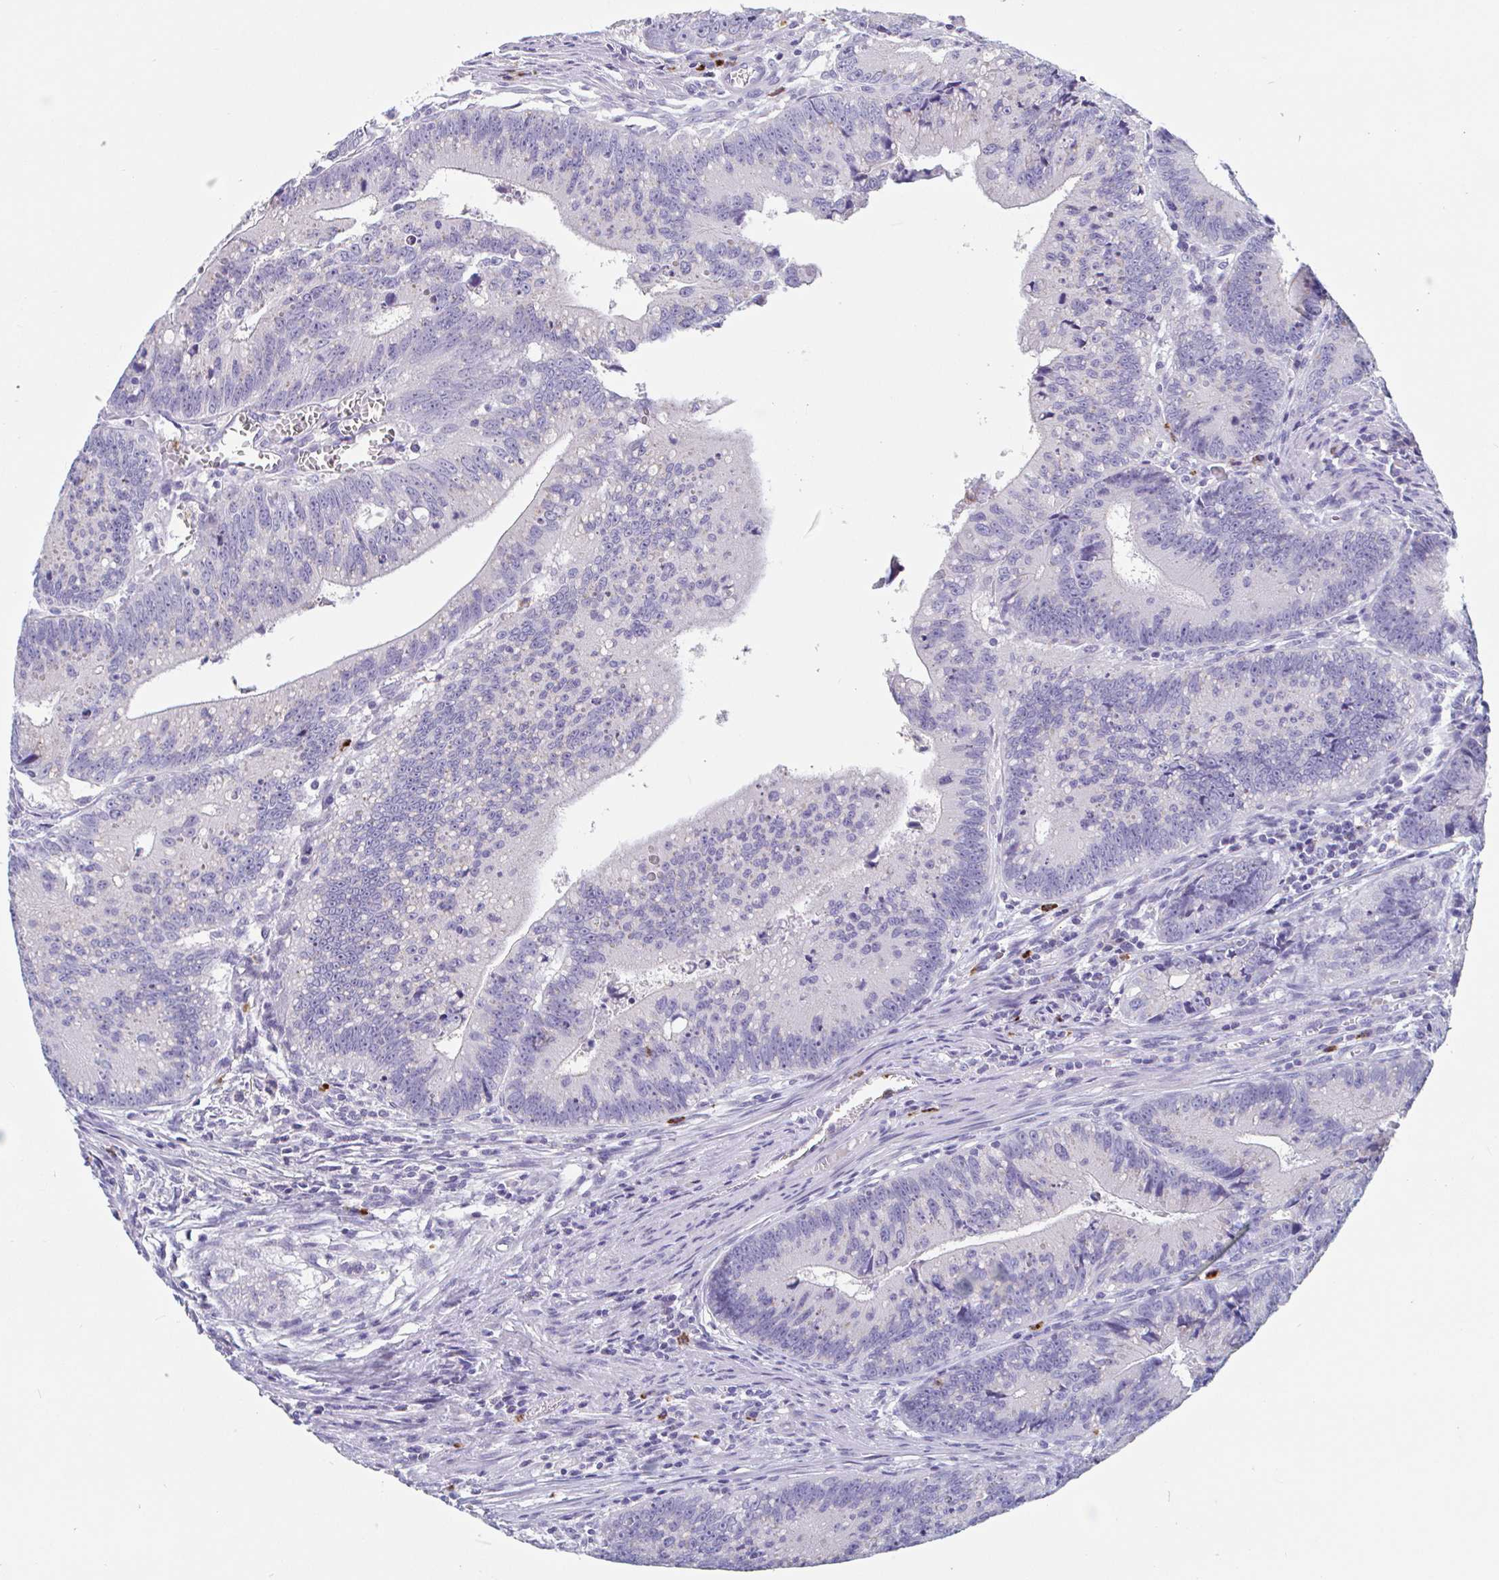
{"staining": {"intensity": "negative", "quantity": "none", "location": "none"}, "tissue": "colorectal cancer", "cell_type": "Tumor cells", "image_type": "cancer", "snomed": [{"axis": "morphology", "description": "Adenocarcinoma, NOS"}, {"axis": "topography", "description": "Rectum"}], "caption": "The photomicrograph shows no significant staining in tumor cells of colorectal adenocarcinoma.", "gene": "ZNHIT2", "patient": {"sex": "female", "age": 81}}